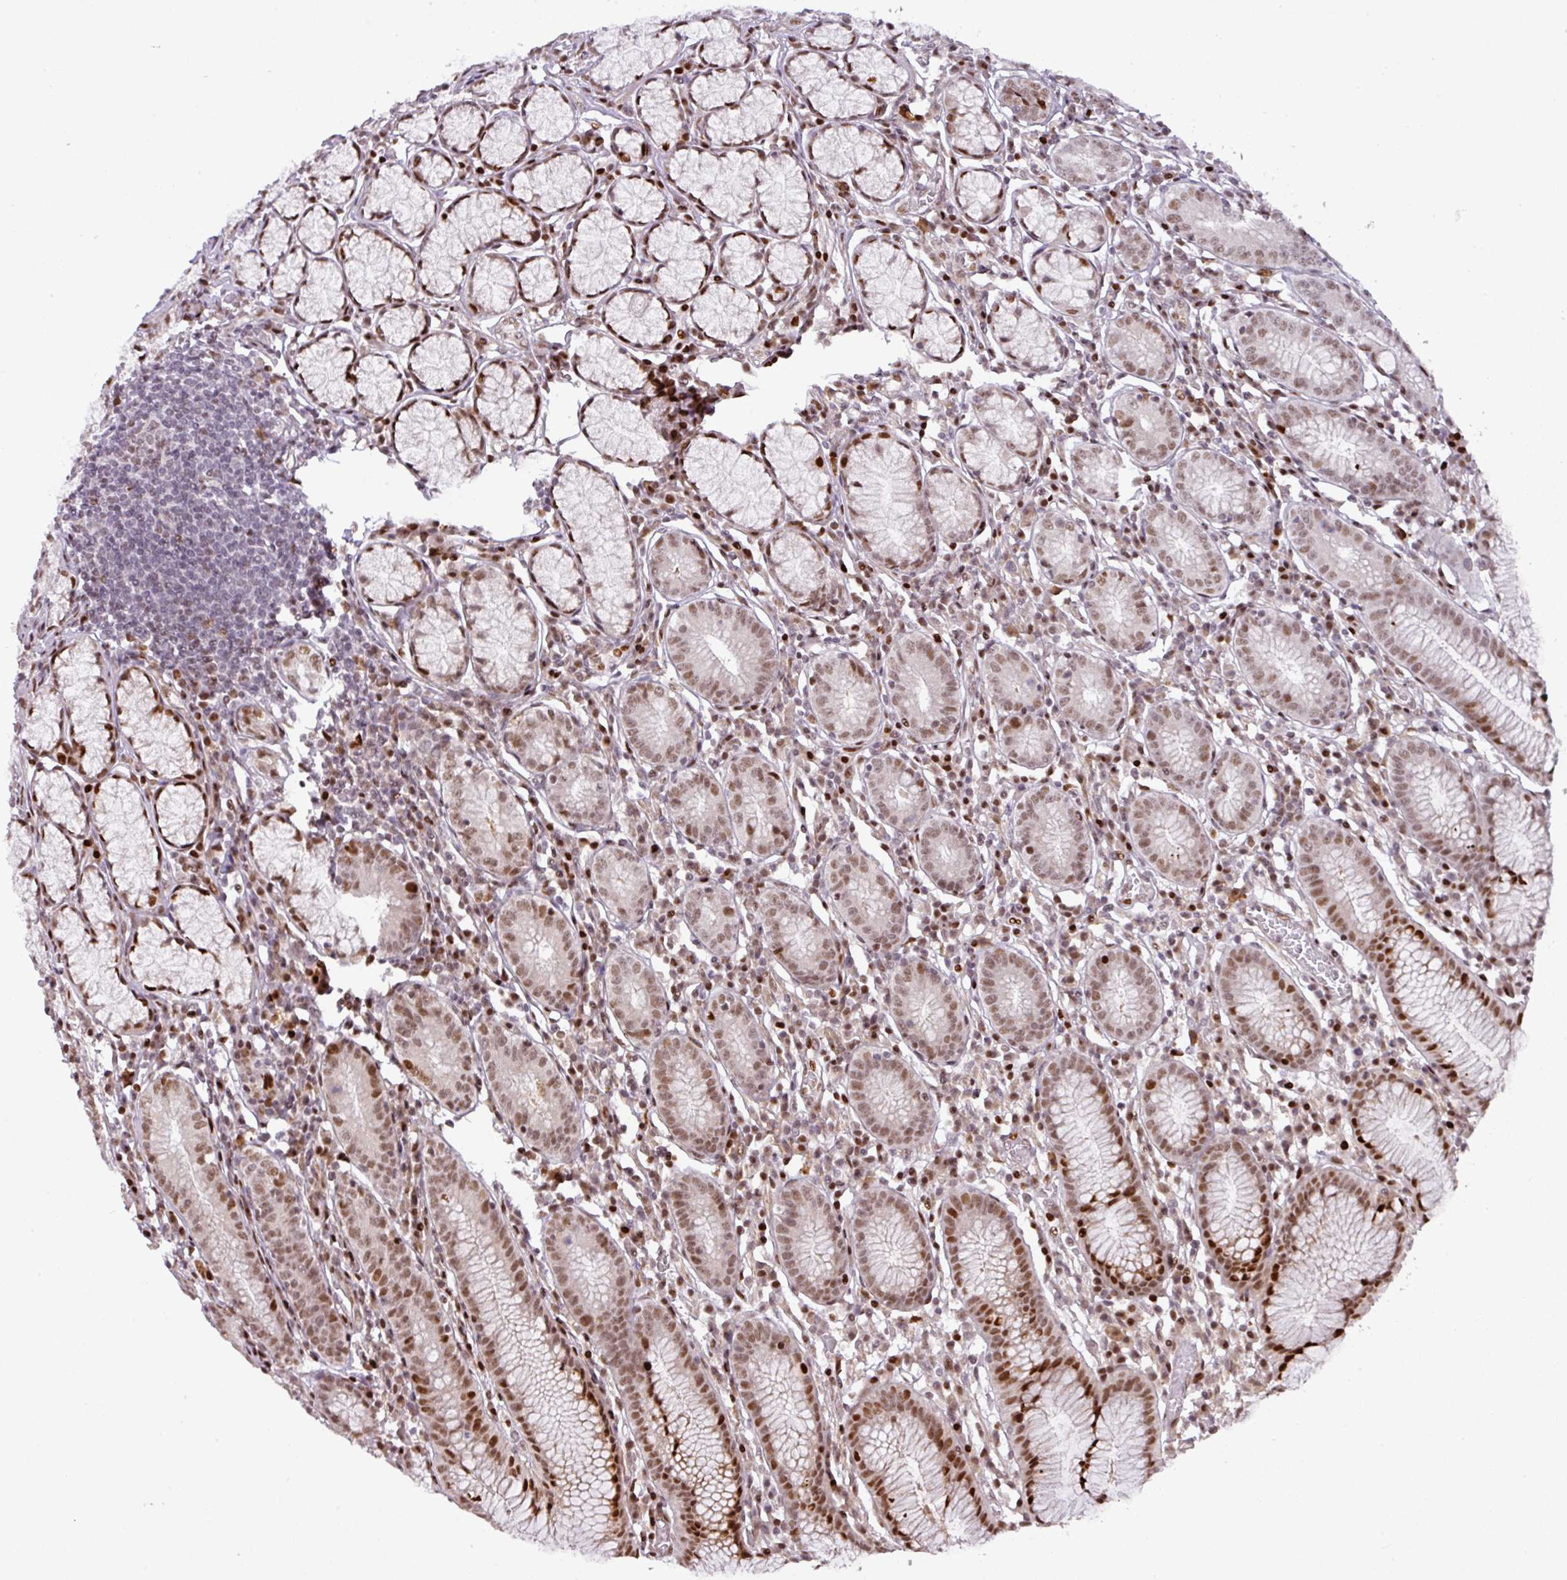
{"staining": {"intensity": "strong", "quantity": "25%-75%", "location": "cytoplasmic/membranous,nuclear"}, "tissue": "stomach", "cell_type": "Glandular cells", "image_type": "normal", "snomed": [{"axis": "morphology", "description": "Normal tissue, NOS"}, {"axis": "topography", "description": "Stomach"}], "caption": "High-power microscopy captured an immunohistochemistry photomicrograph of normal stomach, revealing strong cytoplasmic/membranous,nuclear positivity in approximately 25%-75% of glandular cells.", "gene": "MYSM1", "patient": {"sex": "male", "age": 55}}